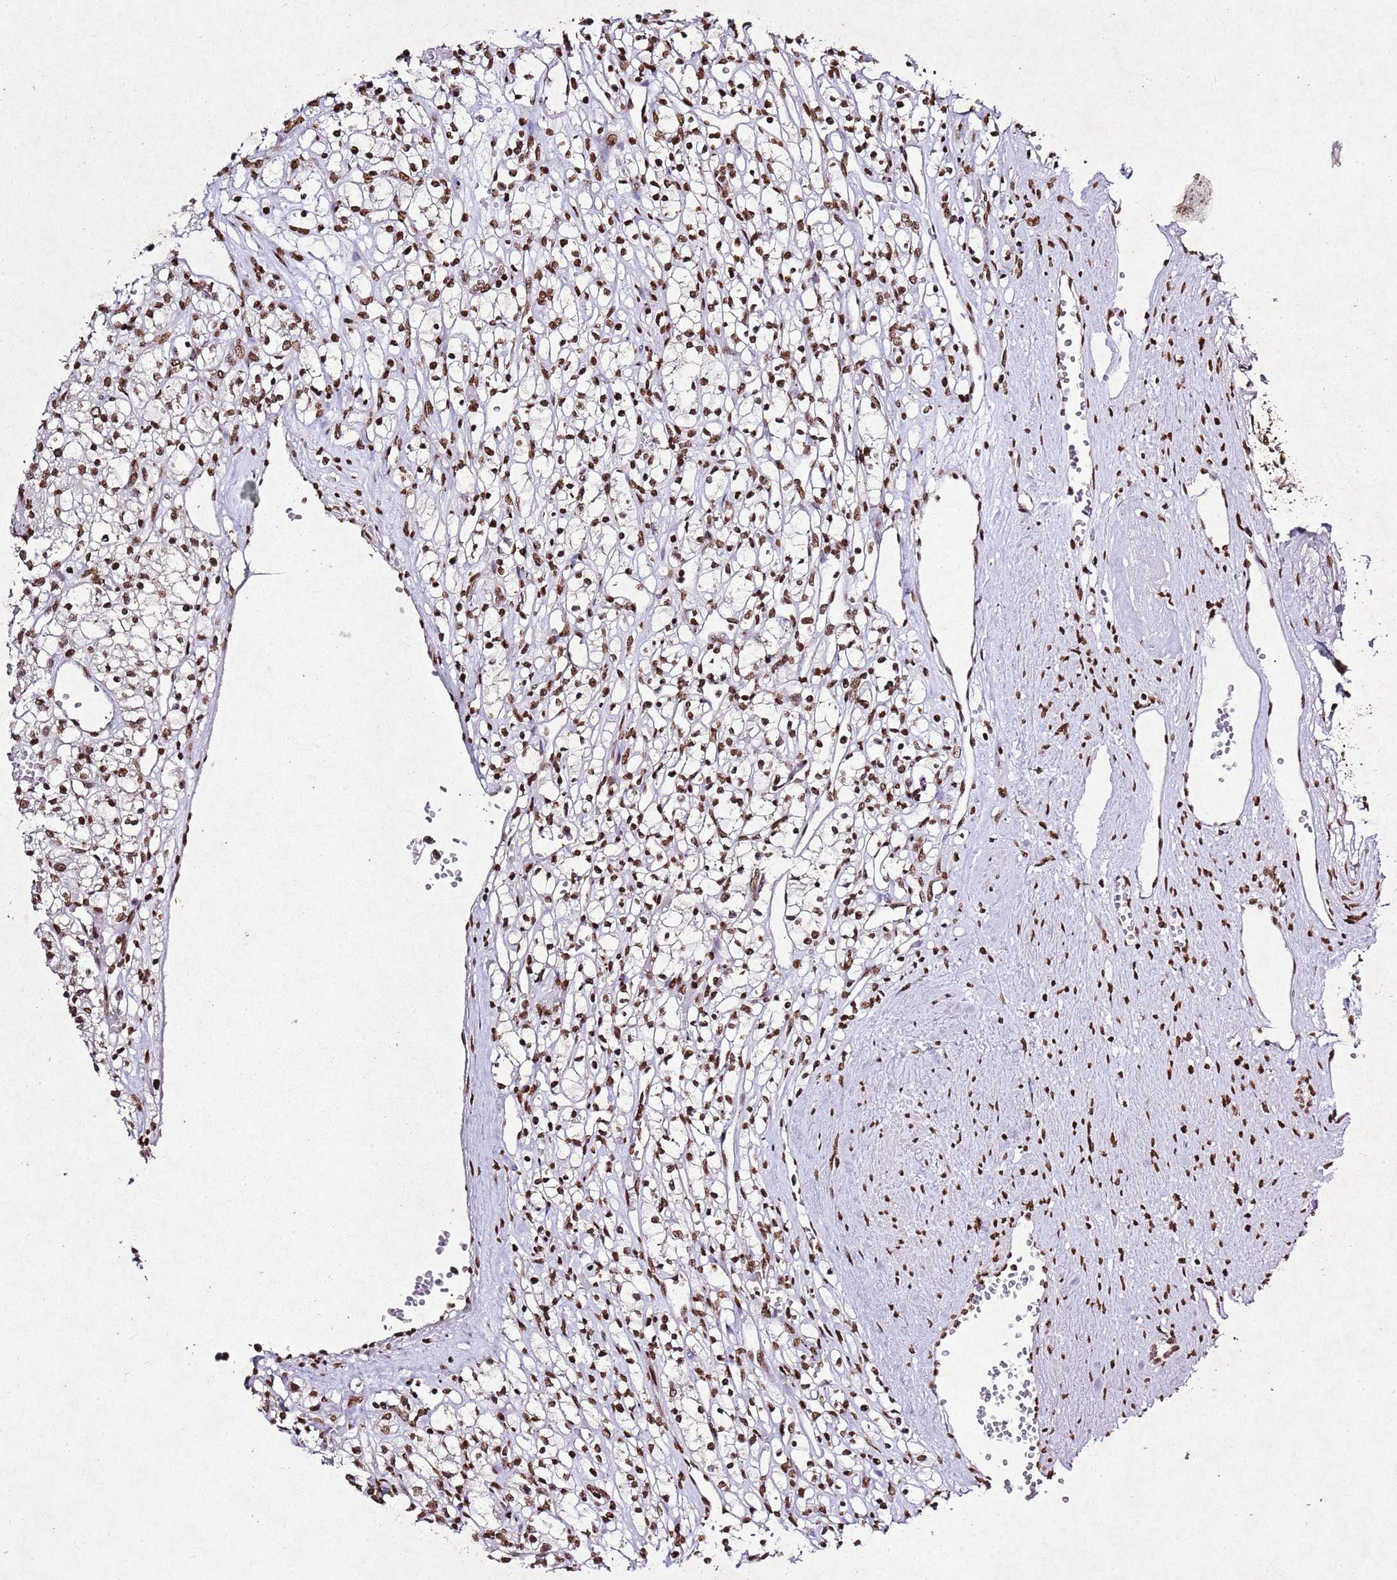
{"staining": {"intensity": "moderate", "quantity": ">75%", "location": "nuclear"}, "tissue": "renal cancer", "cell_type": "Tumor cells", "image_type": "cancer", "snomed": [{"axis": "morphology", "description": "Adenocarcinoma, NOS"}, {"axis": "topography", "description": "Kidney"}], "caption": "Immunohistochemical staining of human renal adenocarcinoma exhibits medium levels of moderate nuclear staining in about >75% of tumor cells. The staining was performed using DAB to visualize the protein expression in brown, while the nuclei were stained in blue with hematoxylin (Magnification: 20x).", "gene": "BMAL1", "patient": {"sex": "female", "age": 59}}